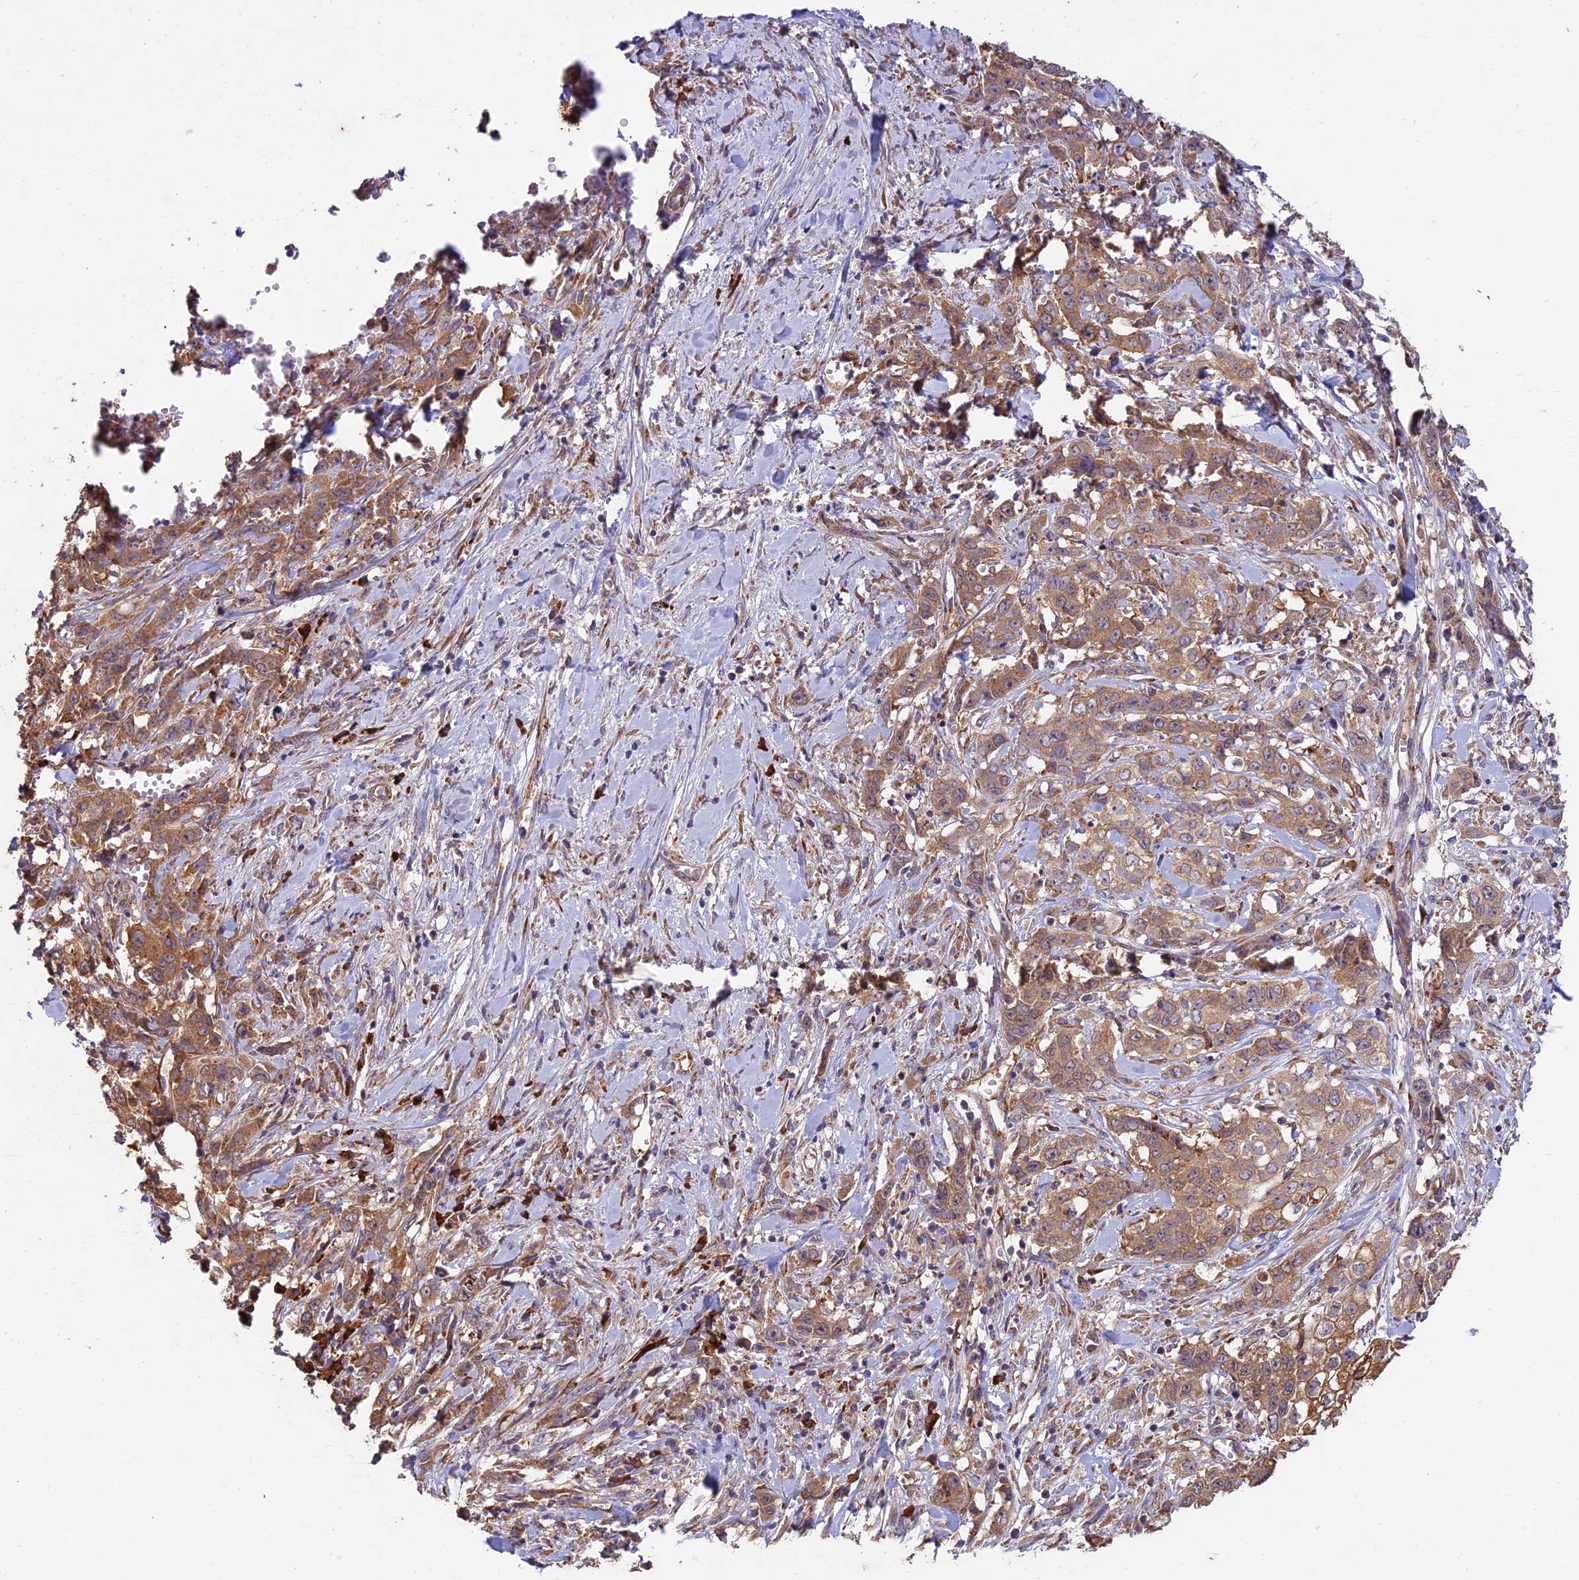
{"staining": {"intensity": "moderate", "quantity": ">75%", "location": "cytoplasmic/membranous"}, "tissue": "stomach cancer", "cell_type": "Tumor cells", "image_type": "cancer", "snomed": [{"axis": "morphology", "description": "Adenocarcinoma, NOS"}, {"axis": "topography", "description": "Stomach, upper"}], "caption": "An immunohistochemistry (IHC) image of neoplastic tissue is shown. Protein staining in brown labels moderate cytoplasmic/membranous positivity in stomach cancer (adenocarcinoma) within tumor cells.", "gene": "NXNL2", "patient": {"sex": "male", "age": 62}}